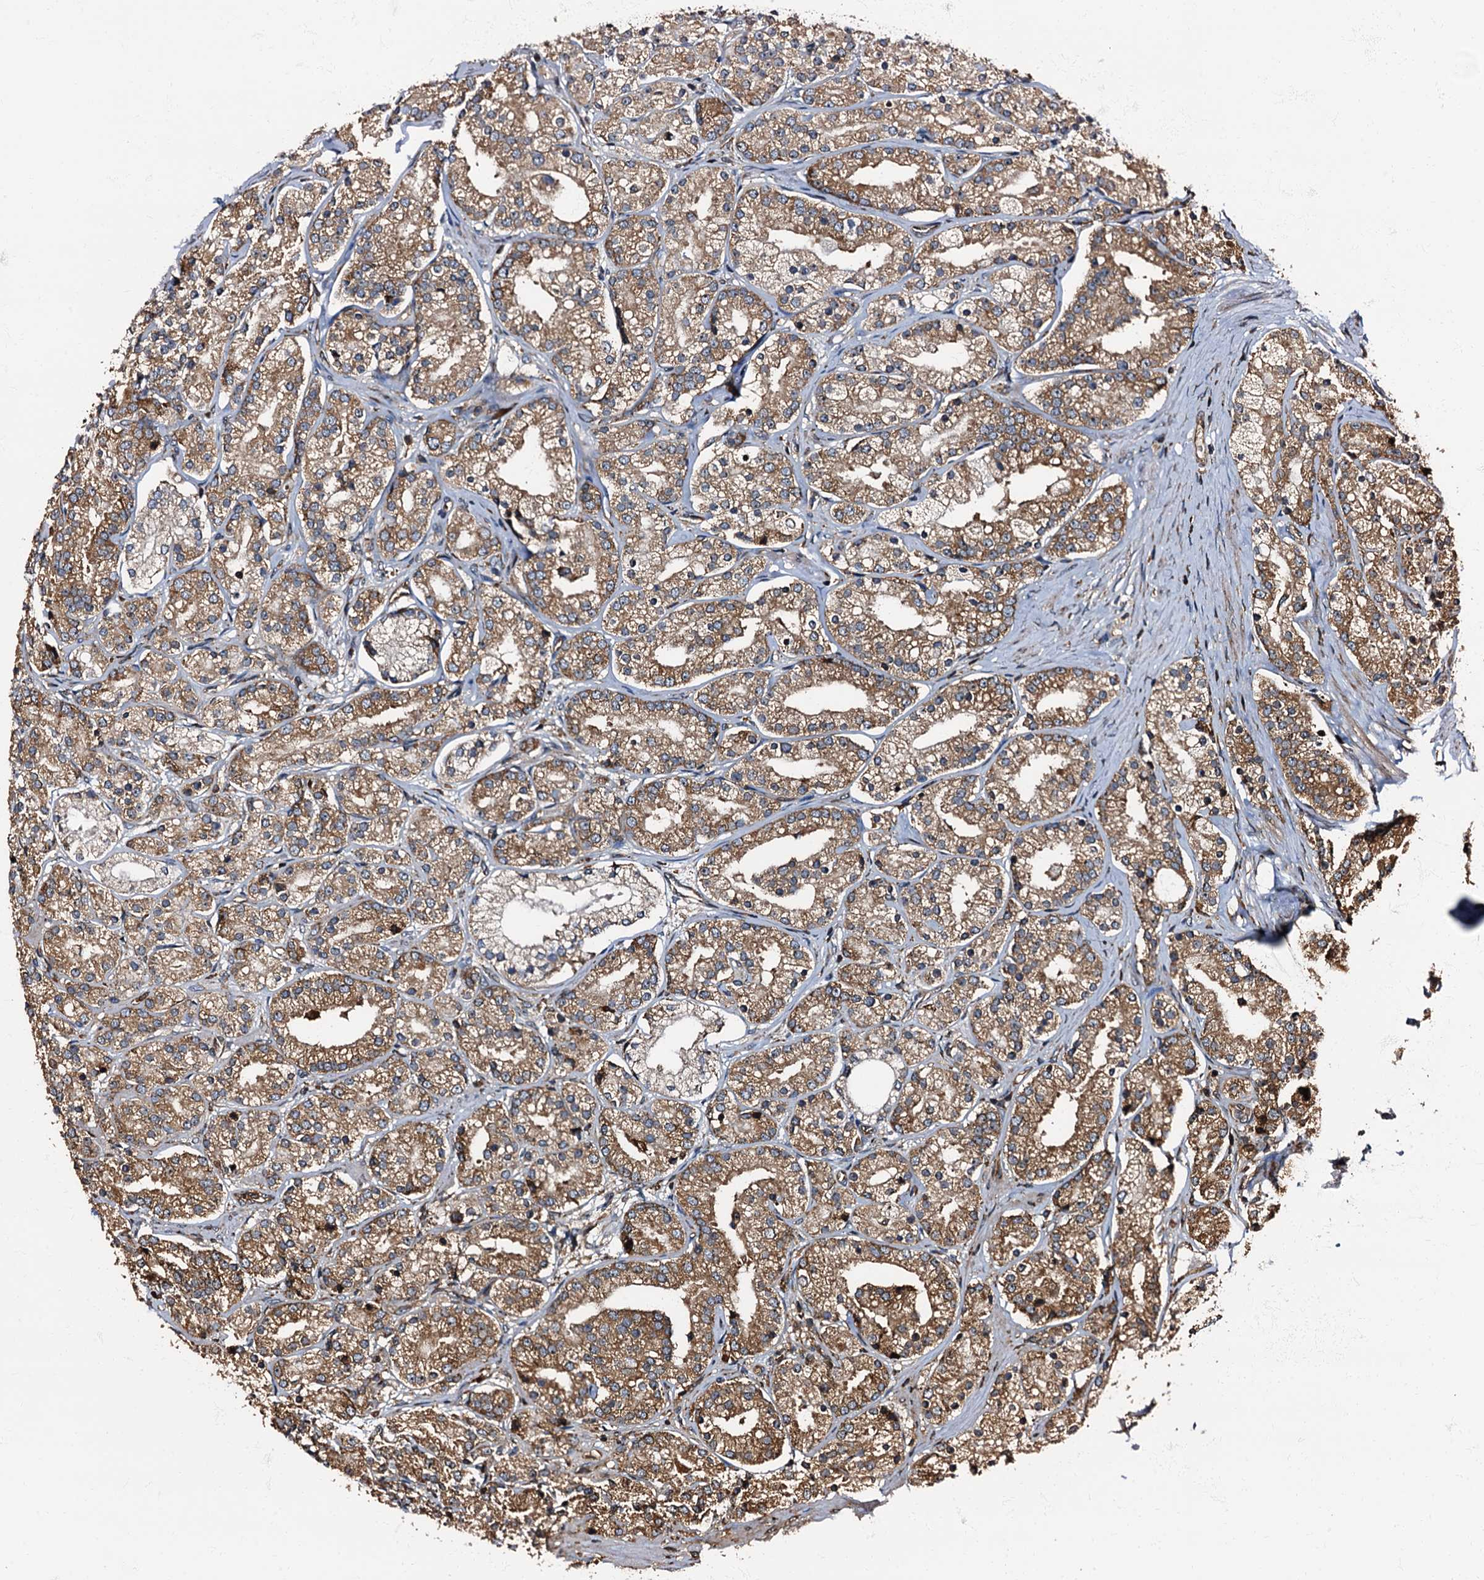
{"staining": {"intensity": "moderate", "quantity": ">75%", "location": "cytoplasmic/membranous"}, "tissue": "prostate cancer", "cell_type": "Tumor cells", "image_type": "cancer", "snomed": [{"axis": "morphology", "description": "Adenocarcinoma, High grade"}, {"axis": "topography", "description": "Prostate"}], "caption": "A brown stain labels moderate cytoplasmic/membranous expression of a protein in prostate cancer tumor cells.", "gene": "ATP2C1", "patient": {"sex": "male", "age": 69}}